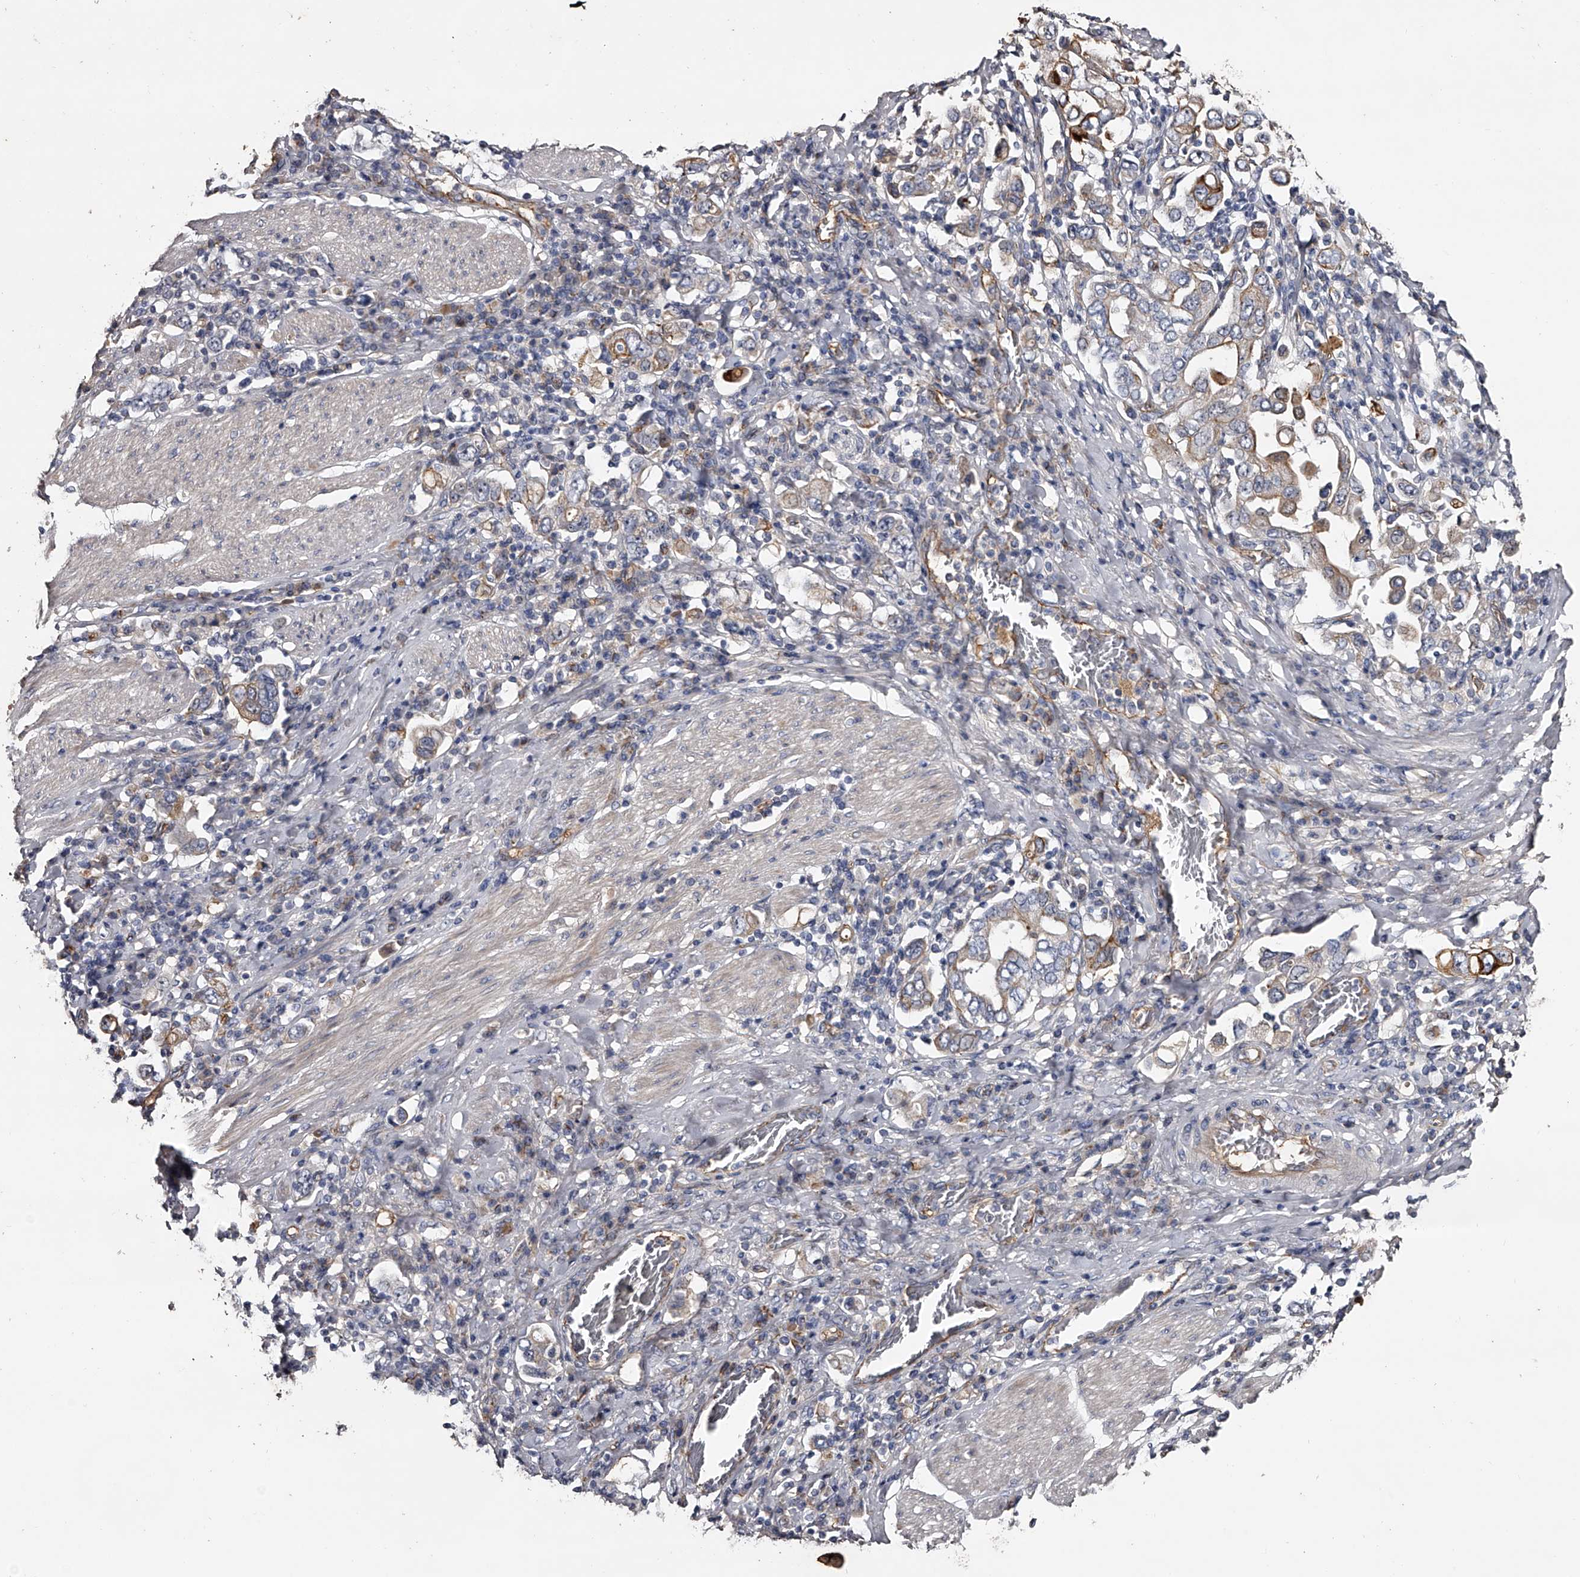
{"staining": {"intensity": "moderate", "quantity": "<25%", "location": "cytoplasmic/membranous"}, "tissue": "stomach cancer", "cell_type": "Tumor cells", "image_type": "cancer", "snomed": [{"axis": "morphology", "description": "Adenocarcinoma, NOS"}, {"axis": "topography", "description": "Stomach, upper"}], "caption": "Protein staining of stomach cancer tissue demonstrates moderate cytoplasmic/membranous expression in approximately <25% of tumor cells.", "gene": "MDN1", "patient": {"sex": "male", "age": 62}}